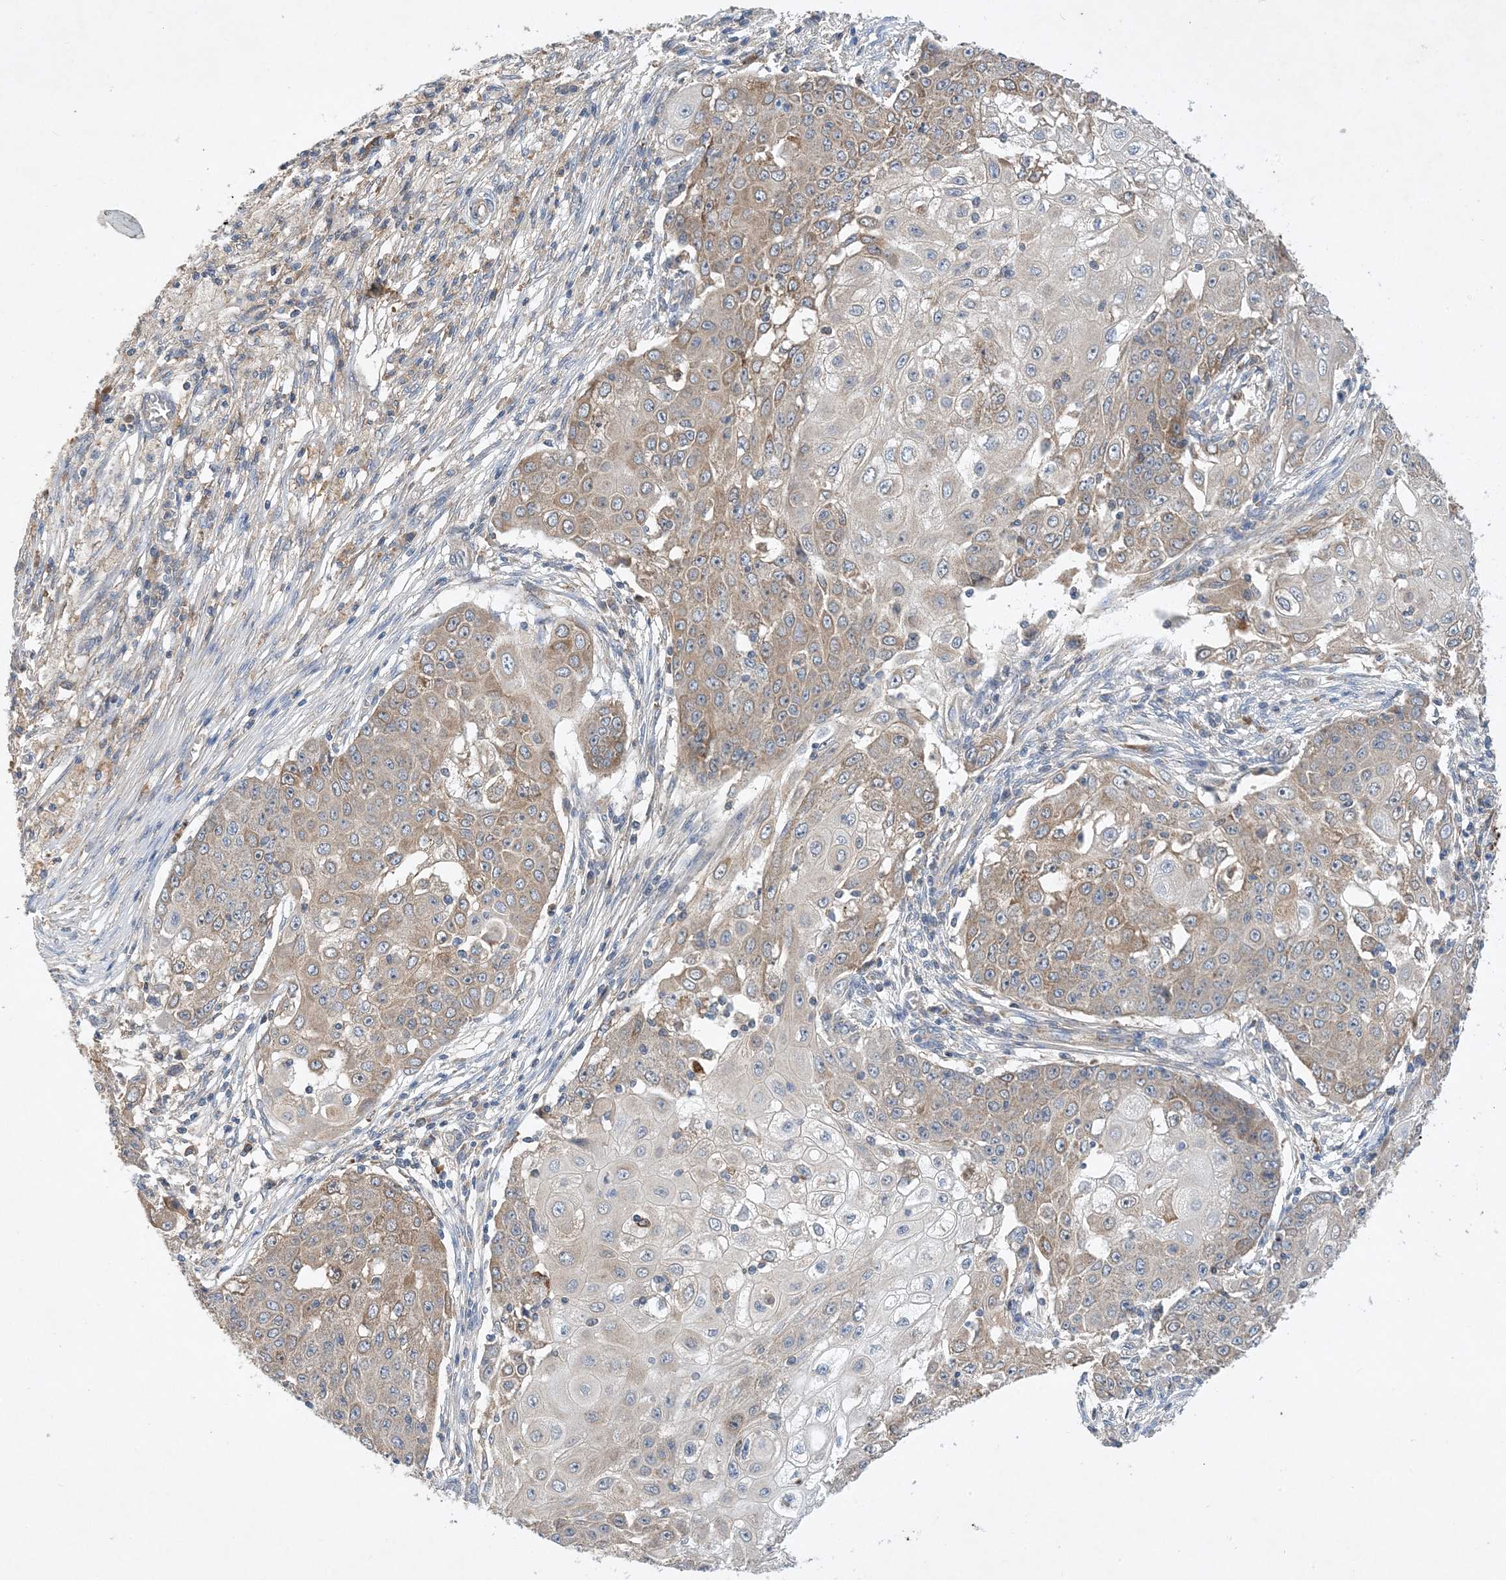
{"staining": {"intensity": "weak", "quantity": "25%-75%", "location": "cytoplasmic/membranous"}, "tissue": "ovarian cancer", "cell_type": "Tumor cells", "image_type": "cancer", "snomed": [{"axis": "morphology", "description": "Carcinoma, endometroid"}, {"axis": "topography", "description": "Ovary"}], "caption": "Immunohistochemistry (IHC) (DAB (3,3'-diaminobenzidine)) staining of endometroid carcinoma (ovarian) demonstrates weak cytoplasmic/membranous protein expression in approximately 25%-75% of tumor cells.", "gene": "STK19", "patient": {"sex": "female", "age": 42}}